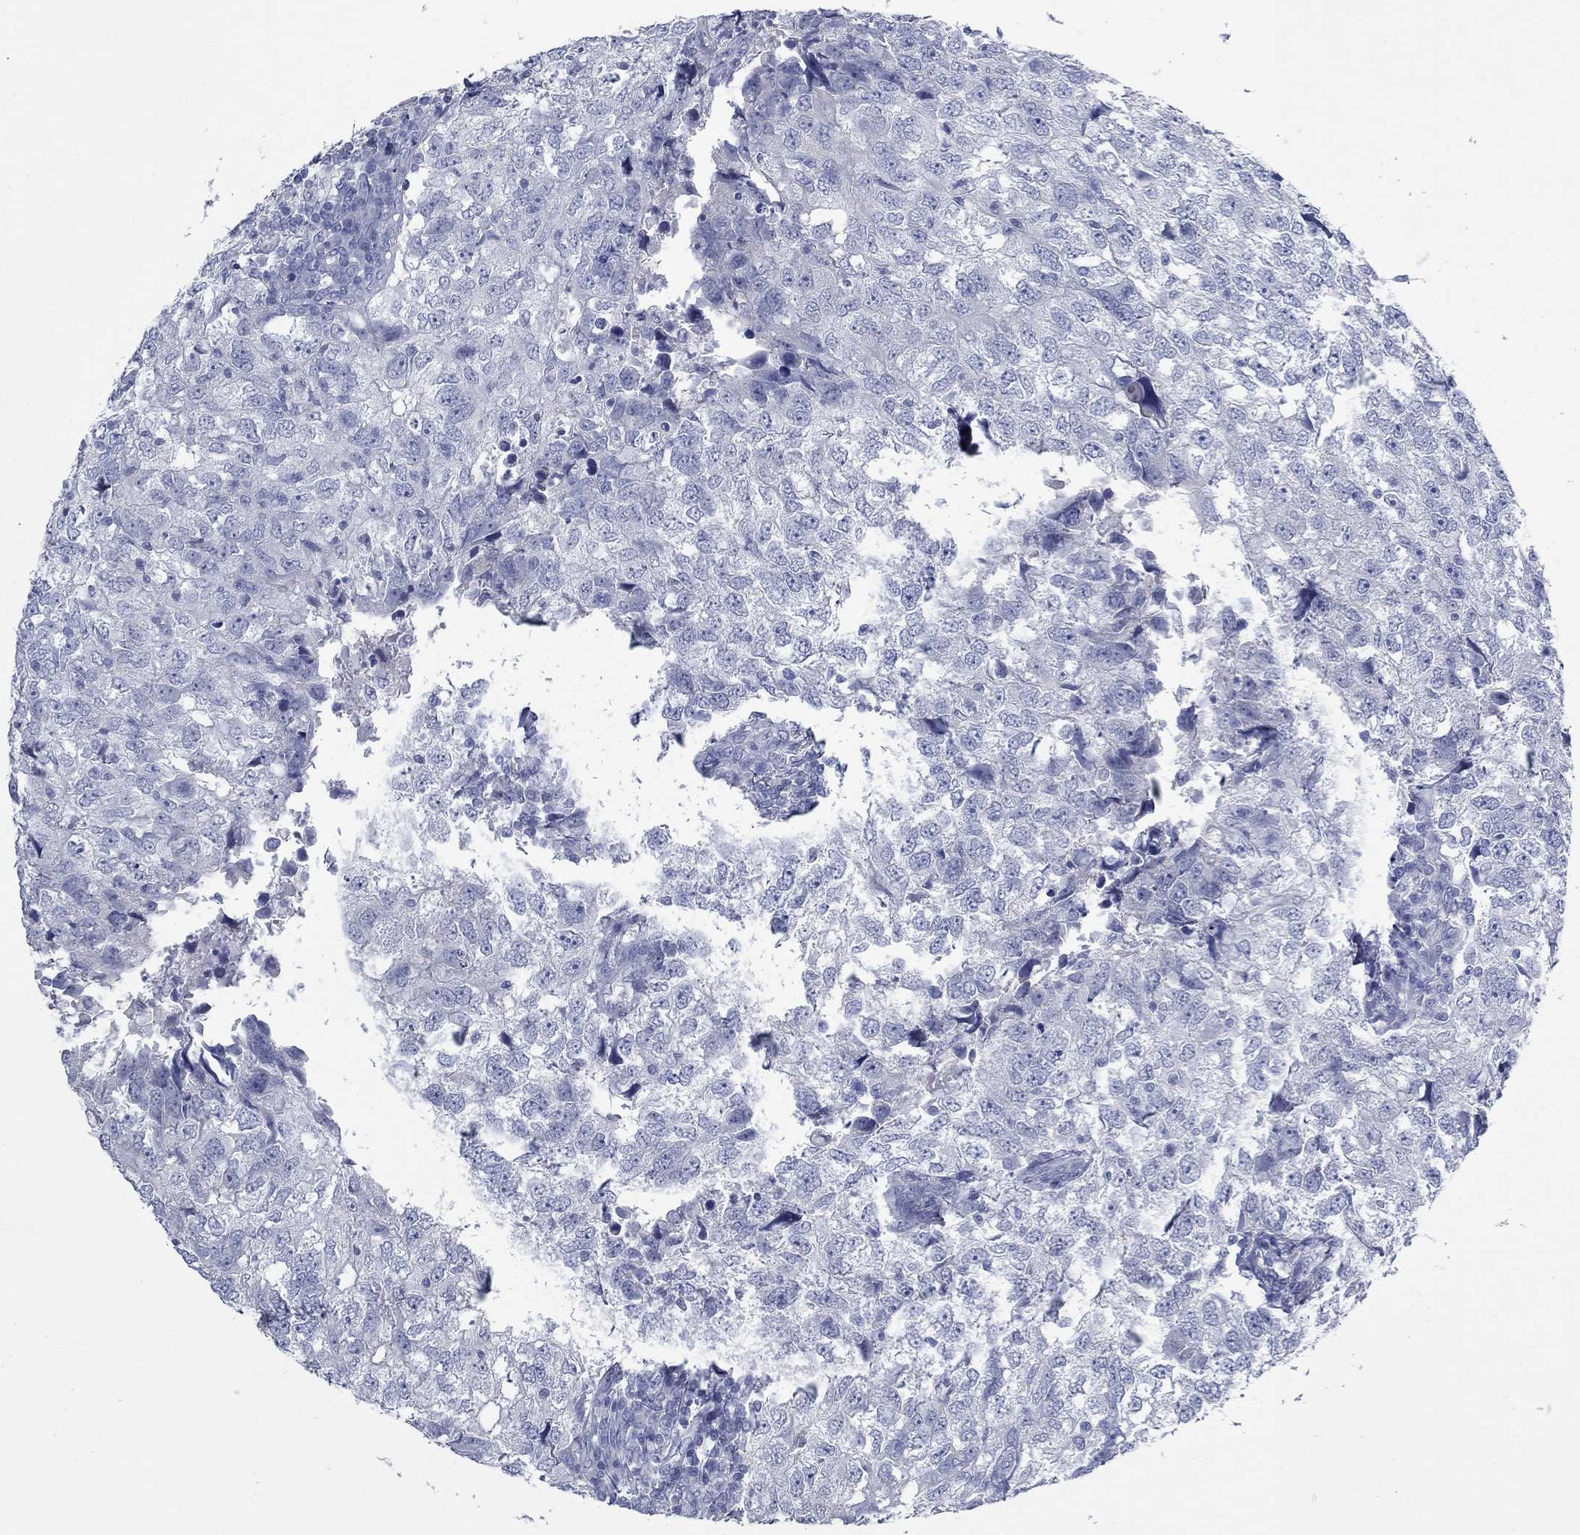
{"staining": {"intensity": "negative", "quantity": "none", "location": "none"}, "tissue": "breast cancer", "cell_type": "Tumor cells", "image_type": "cancer", "snomed": [{"axis": "morphology", "description": "Duct carcinoma"}, {"axis": "topography", "description": "Breast"}], "caption": "This is an IHC histopathology image of human invasive ductal carcinoma (breast). There is no staining in tumor cells.", "gene": "KIRREL2", "patient": {"sex": "female", "age": 30}}